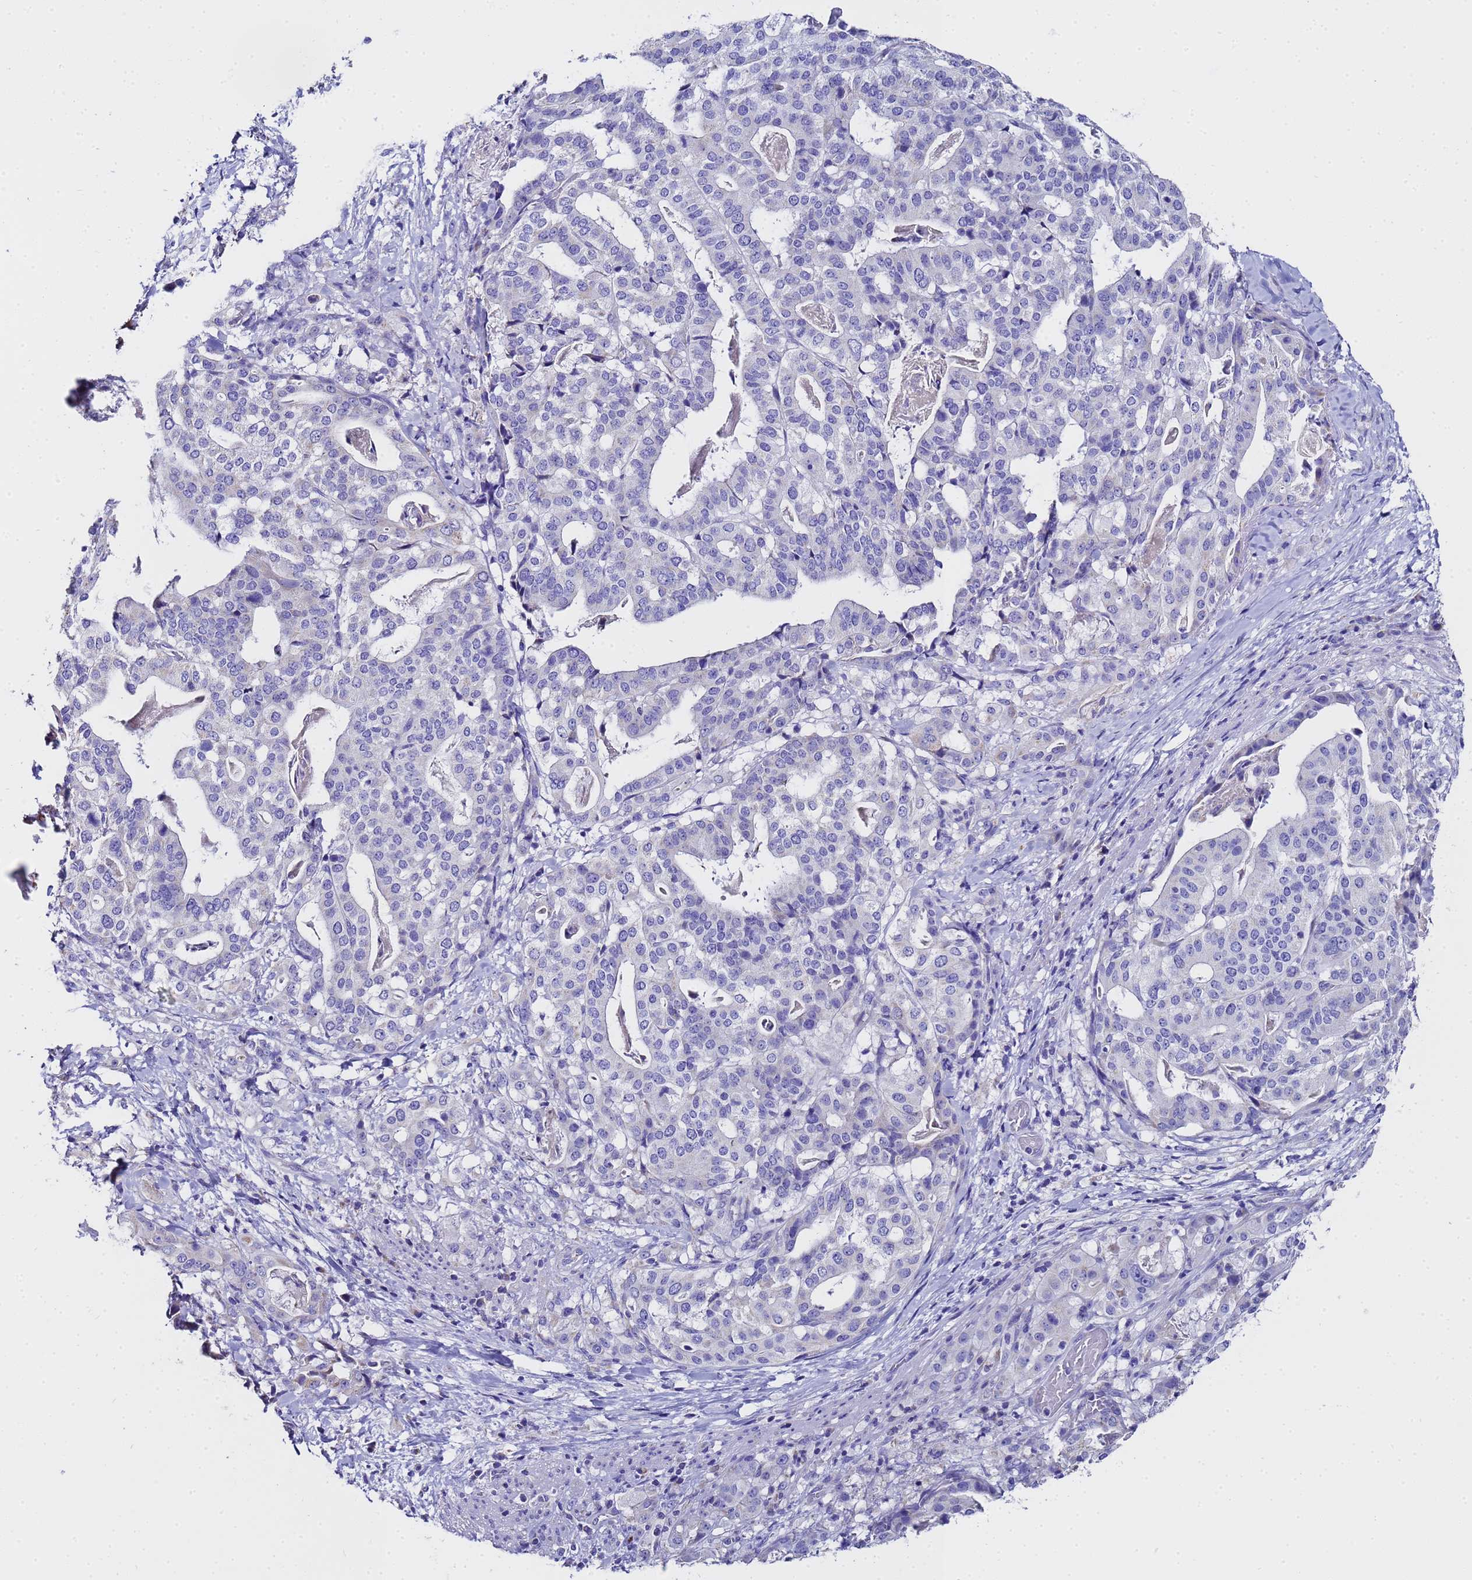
{"staining": {"intensity": "negative", "quantity": "none", "location": "none"}, "tissue": "stomach cancer", "cell_type": "Tumor cells", "image_type": "cancer", "snomed": [{"axis": "morphology", "description": "Adenocarcinoma, NOS"}, {"axis": "topography", "description": "Stomach"}], "caption": "IHC image of human stomach adenocarcinoma stained for a protein (brown), which demonstrates no staining in tumor cells.", "gene": "MRPS12", "patient": {"sex": "male", "age": 48}}